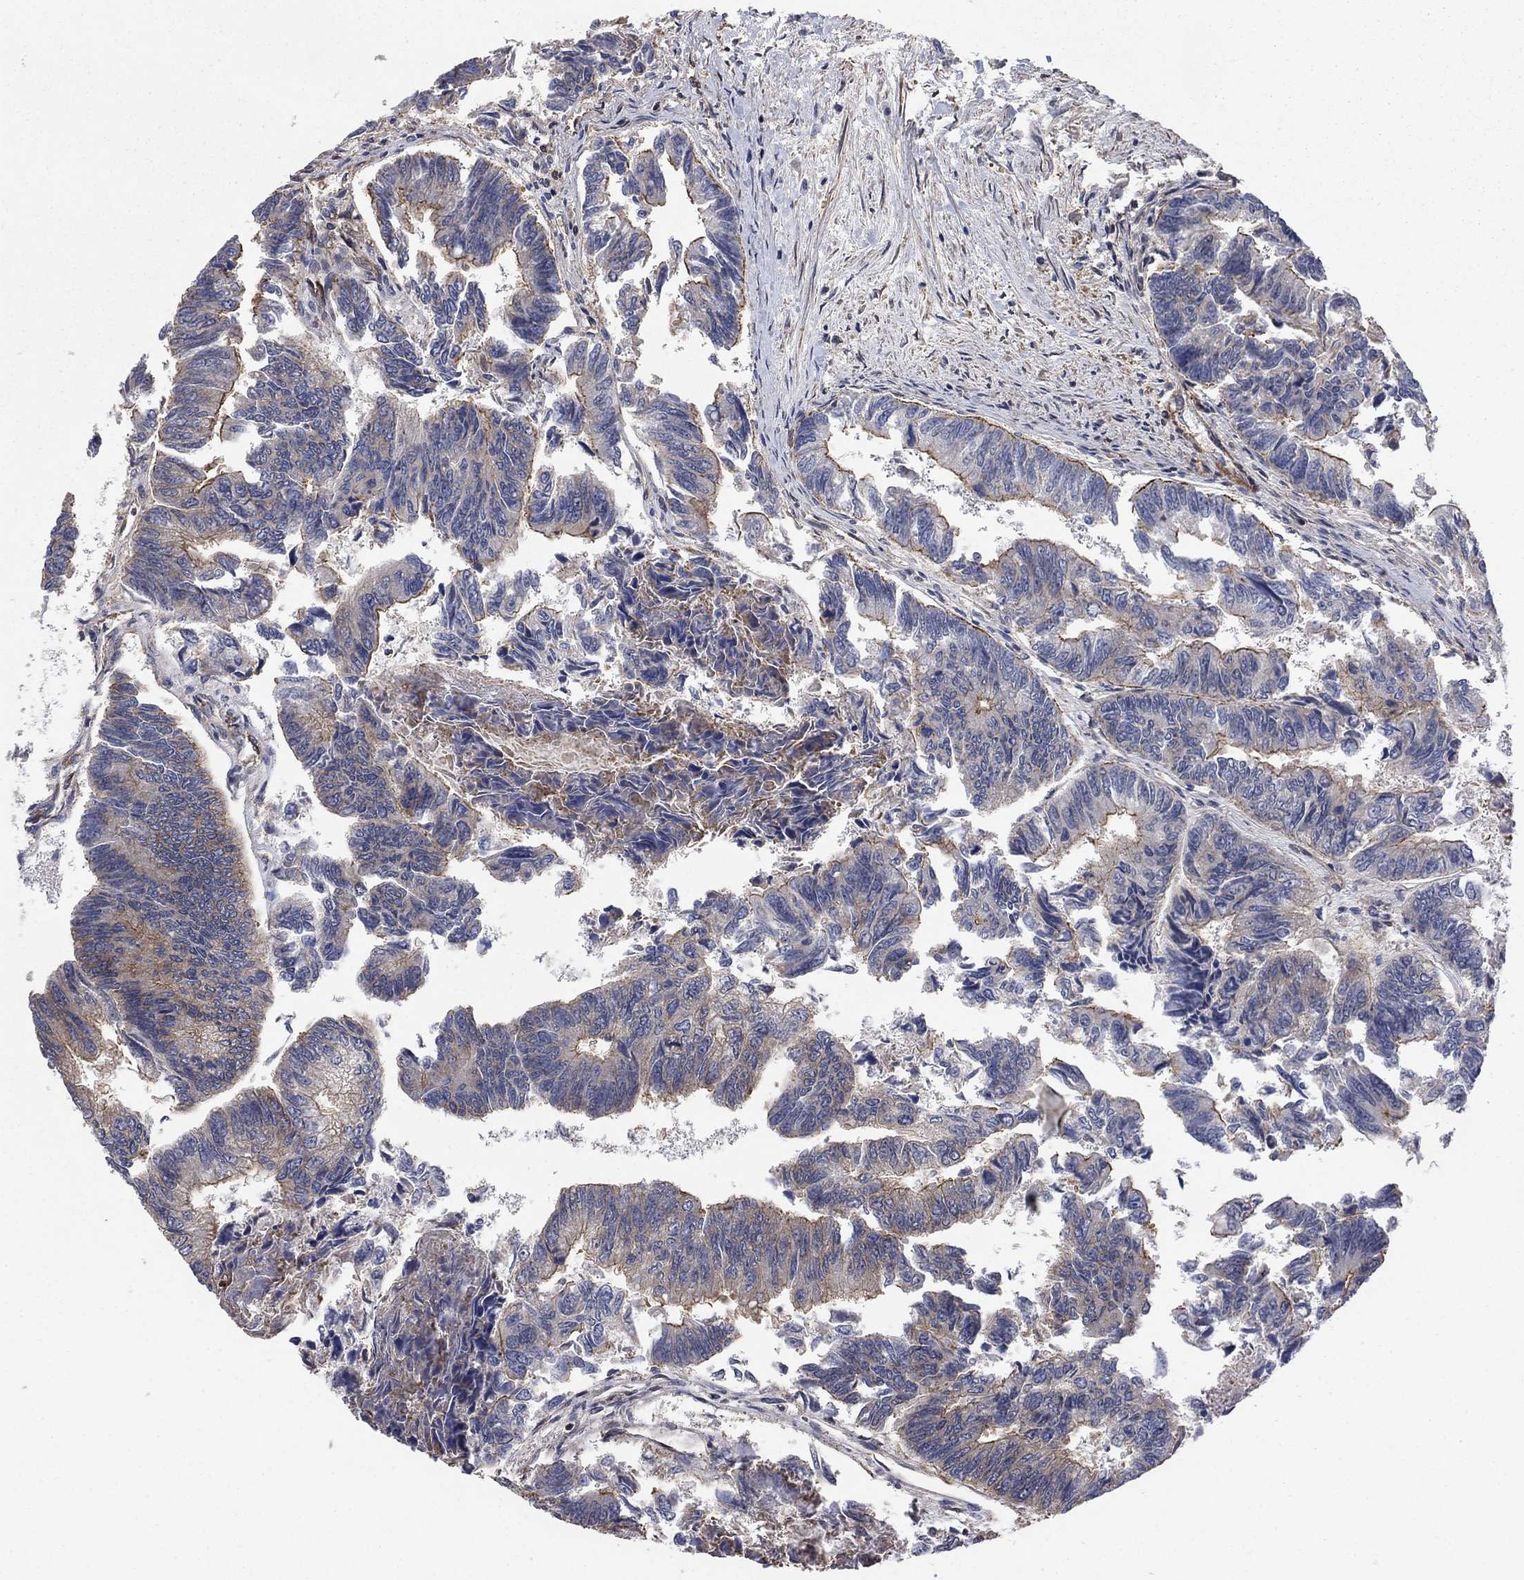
{"staining": {"intensity": "moderate", "quantity": "25%-75%", "location": "cytoplasmic/membranous"}, "tissue": "colorectal cancer", "cell_type": "Tumor cells", "image_type": "cancer", "snomed": [{"axis": "morphology", "description": "Adenocarcinoma, NOS"}, {"axis": "topography", "description": "Colon"}], "caption": "Immunohistochemistry (DAB (3,3'-diaminobenzidine)) staining of colorectal cancer (adenocarcinoma) displays moderate cytoplasmic/membranous protein staining in about 25%-75% of tumor cells. Immunohistochemistry (ihc) stains the protein of interest in brown and the nuclei are stained blue.", "gene": "PDE3A", "patient": {"sex": "female", "age": 65}}